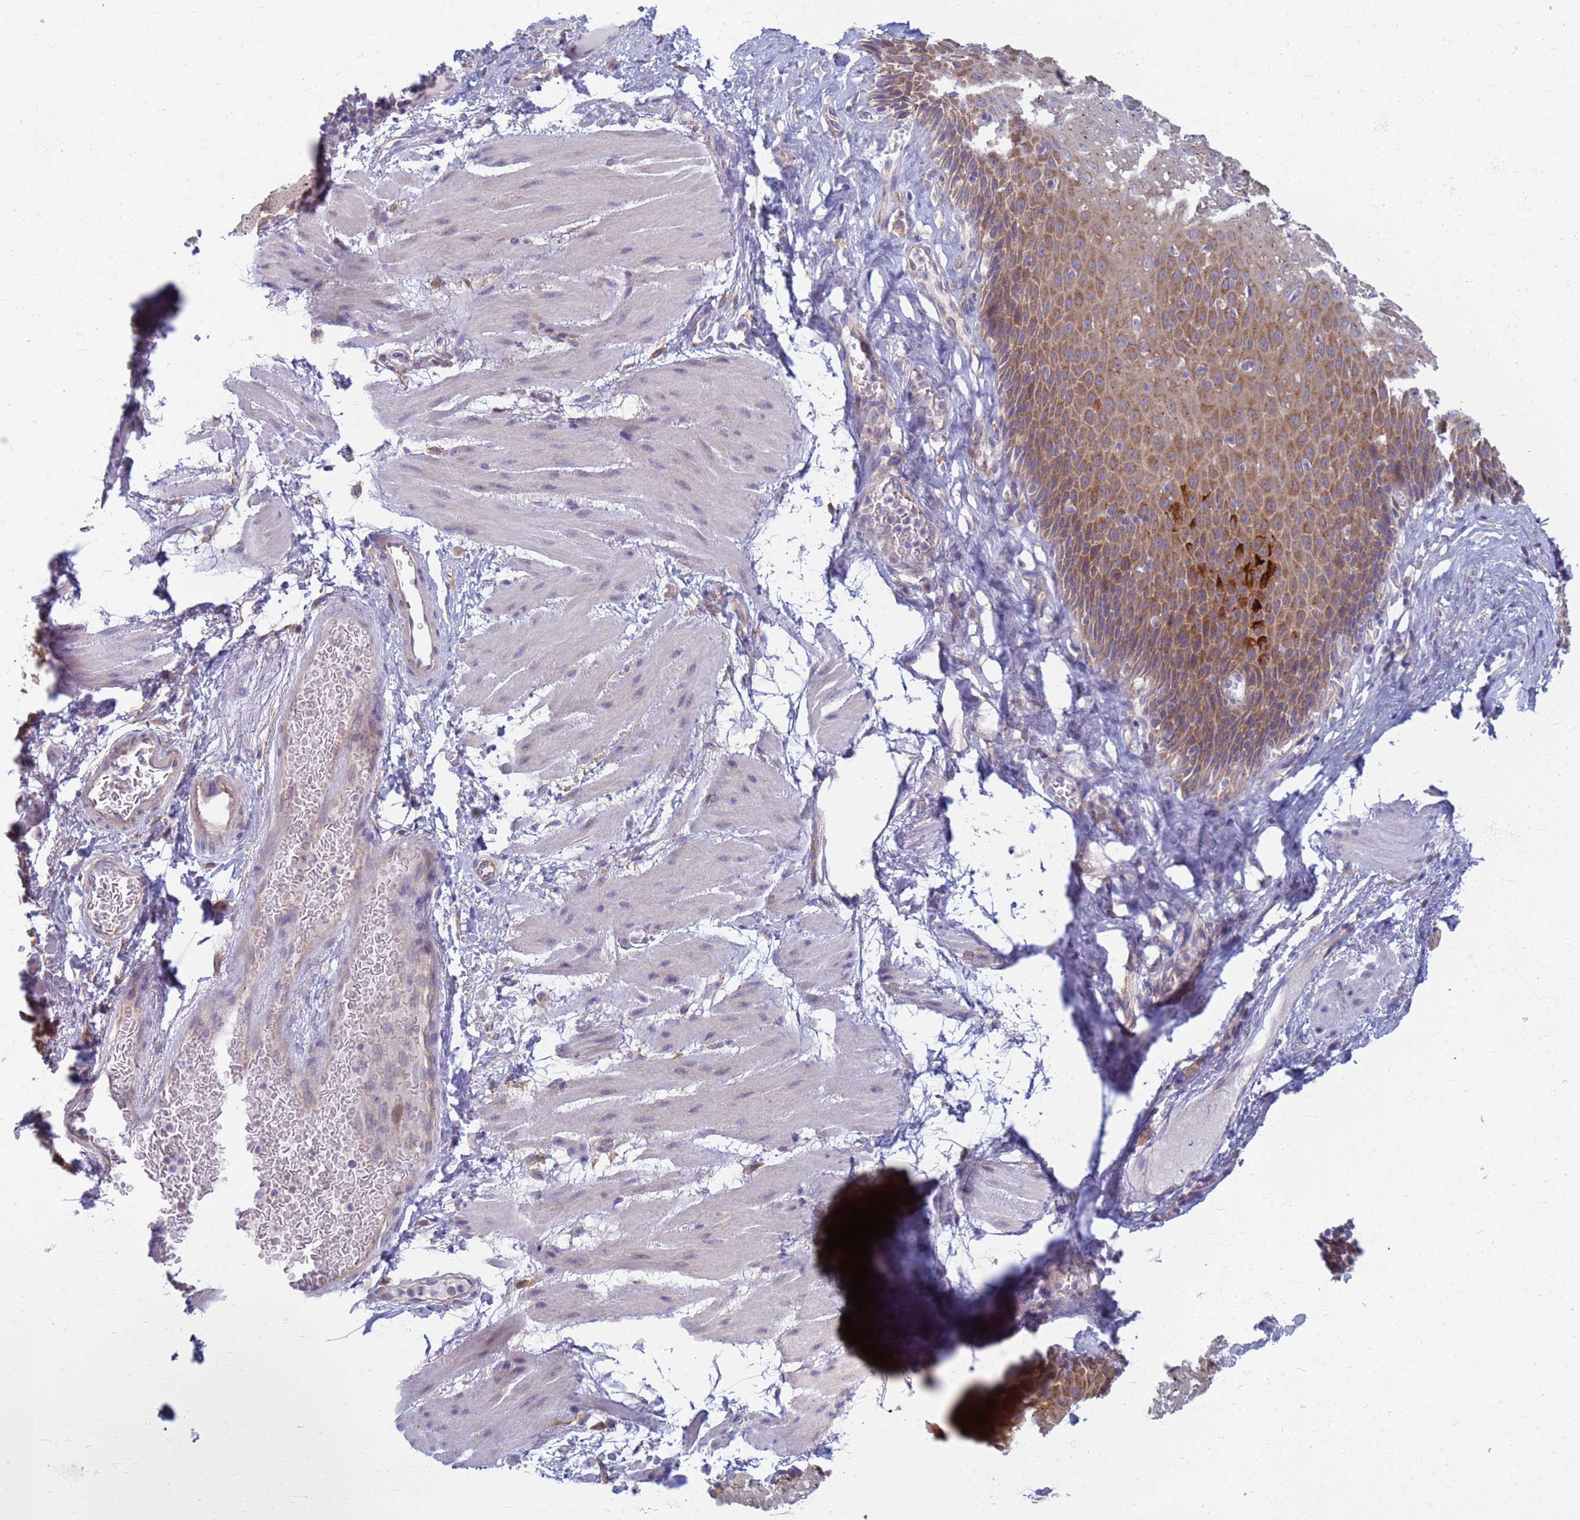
{"staining": {"intensity": "moderate", "quantity": ">75%", "location": "cytoplasmic/membranous"}, "tissue": "esophagus", "cell_type": "Squamous epithelial cells", "image_type": "normal", "snomed": [{"axis": "morphology", "description": "Normal tissue, NOS"}, {"axis": "topography", "description": "Esophagus"}], "caption": "A medium amount of moderate cytoplasmic/membranous expression is present in approximately >75% of squamous epithelial cells in benign esophagus. The staining is performed using DAB brown chromogen to label protein expression. The nuclei are counter-stained blue using hematoxylin.", "gene": "EEA1", "patient": {"sex": "female", "age": 66}}